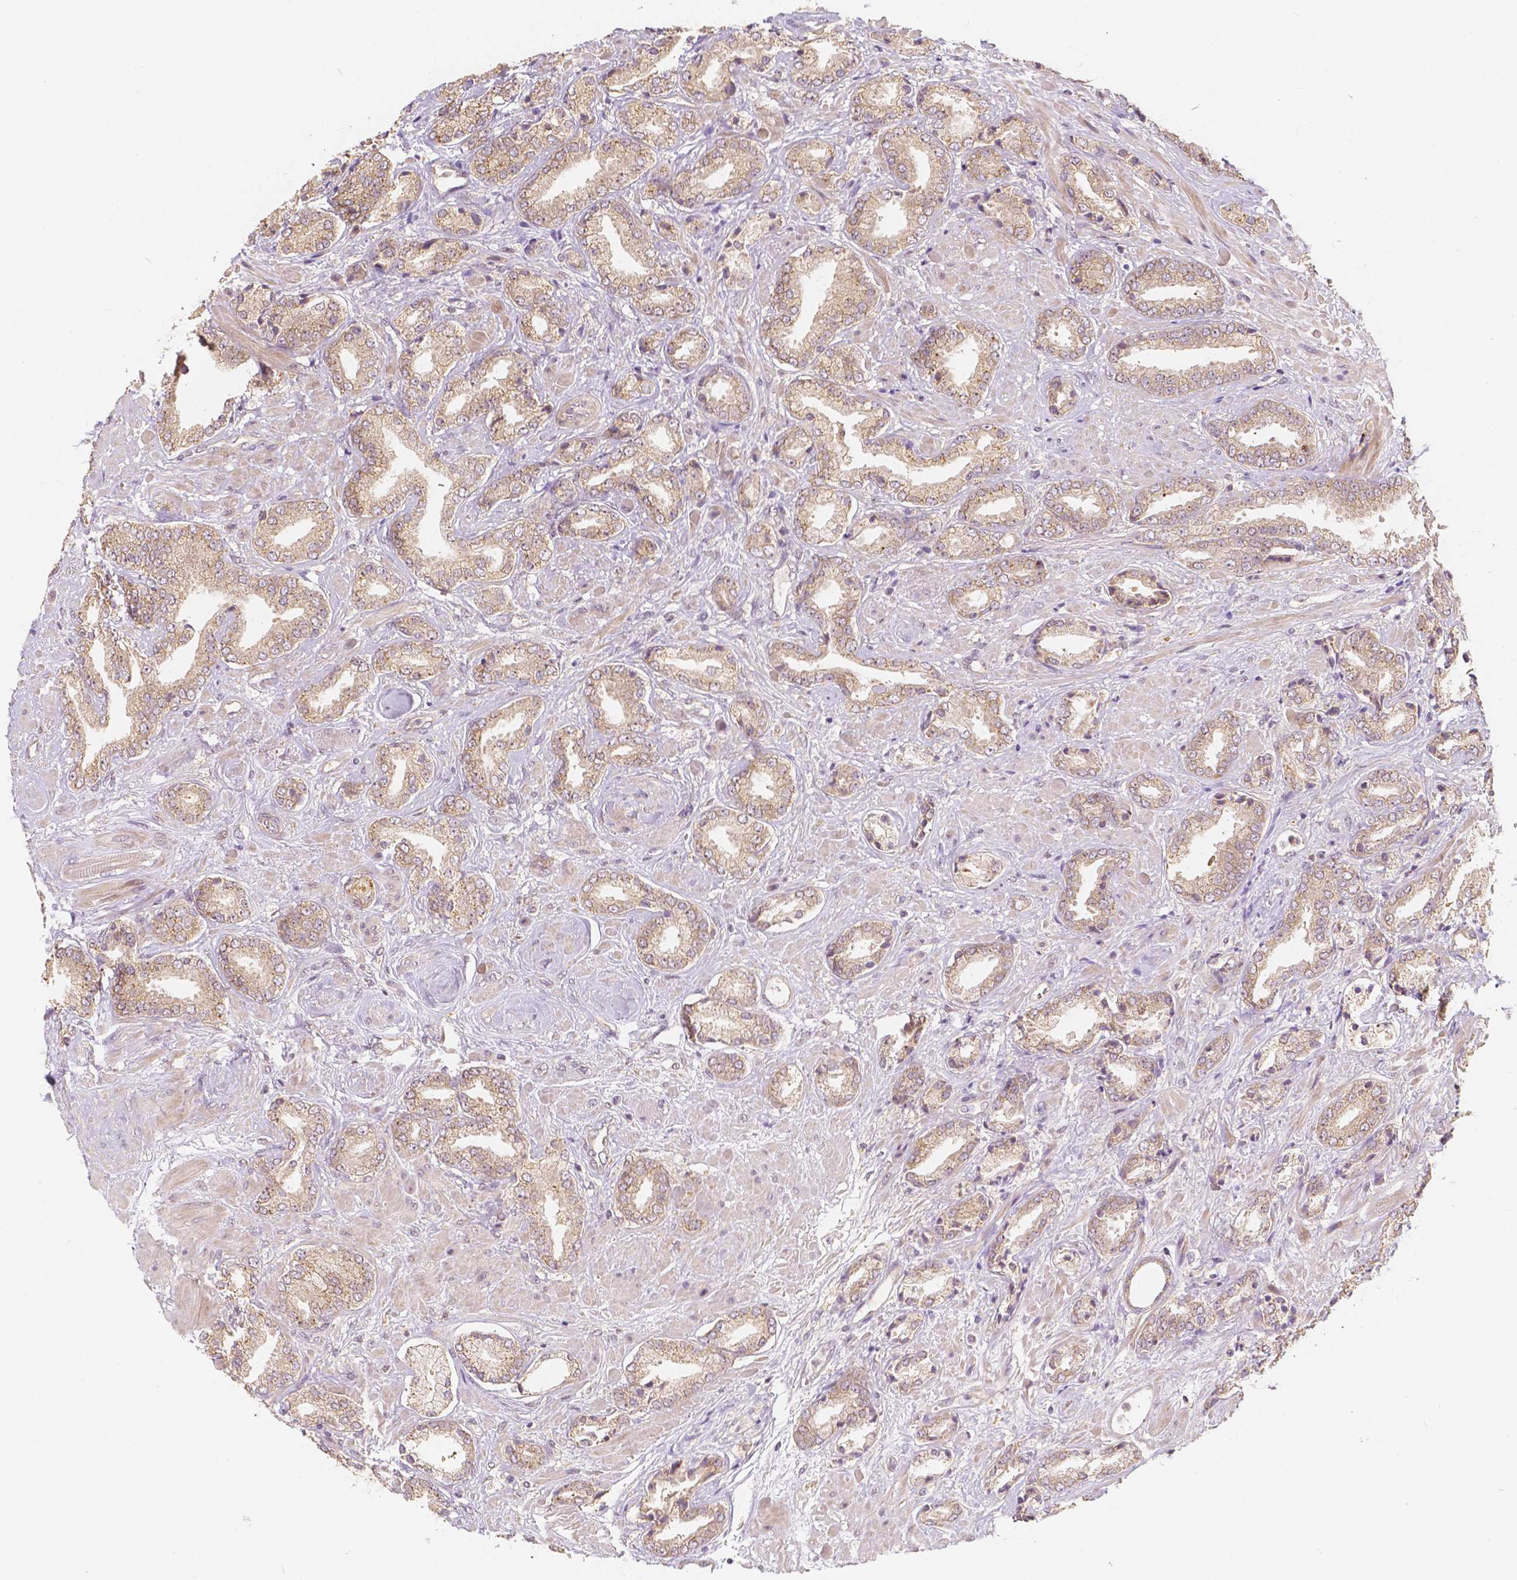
{"staining": {"intensity": "weak", "quantity": ">75%", "location": "cytoplasmic/membranous"}, "tissue": "prostate cancer", "cell_type": "Tumor cells", "image_type": "cancer", "snomed": [{"axis": "morphology", "description": "Adenocarcinoma, High grade"}, {"axis": "topography", "description": "Prostate"}], "caption": "The photomicrograph demonstrates immunohistochemical staining of prostate high-grade adenocarcinoma. There is weak cytoplasmic/membranous expression is seen in approximately >75% of tumor cells.", "gene": "SNX12", "patient": {"sex": "male", "age": 56}}